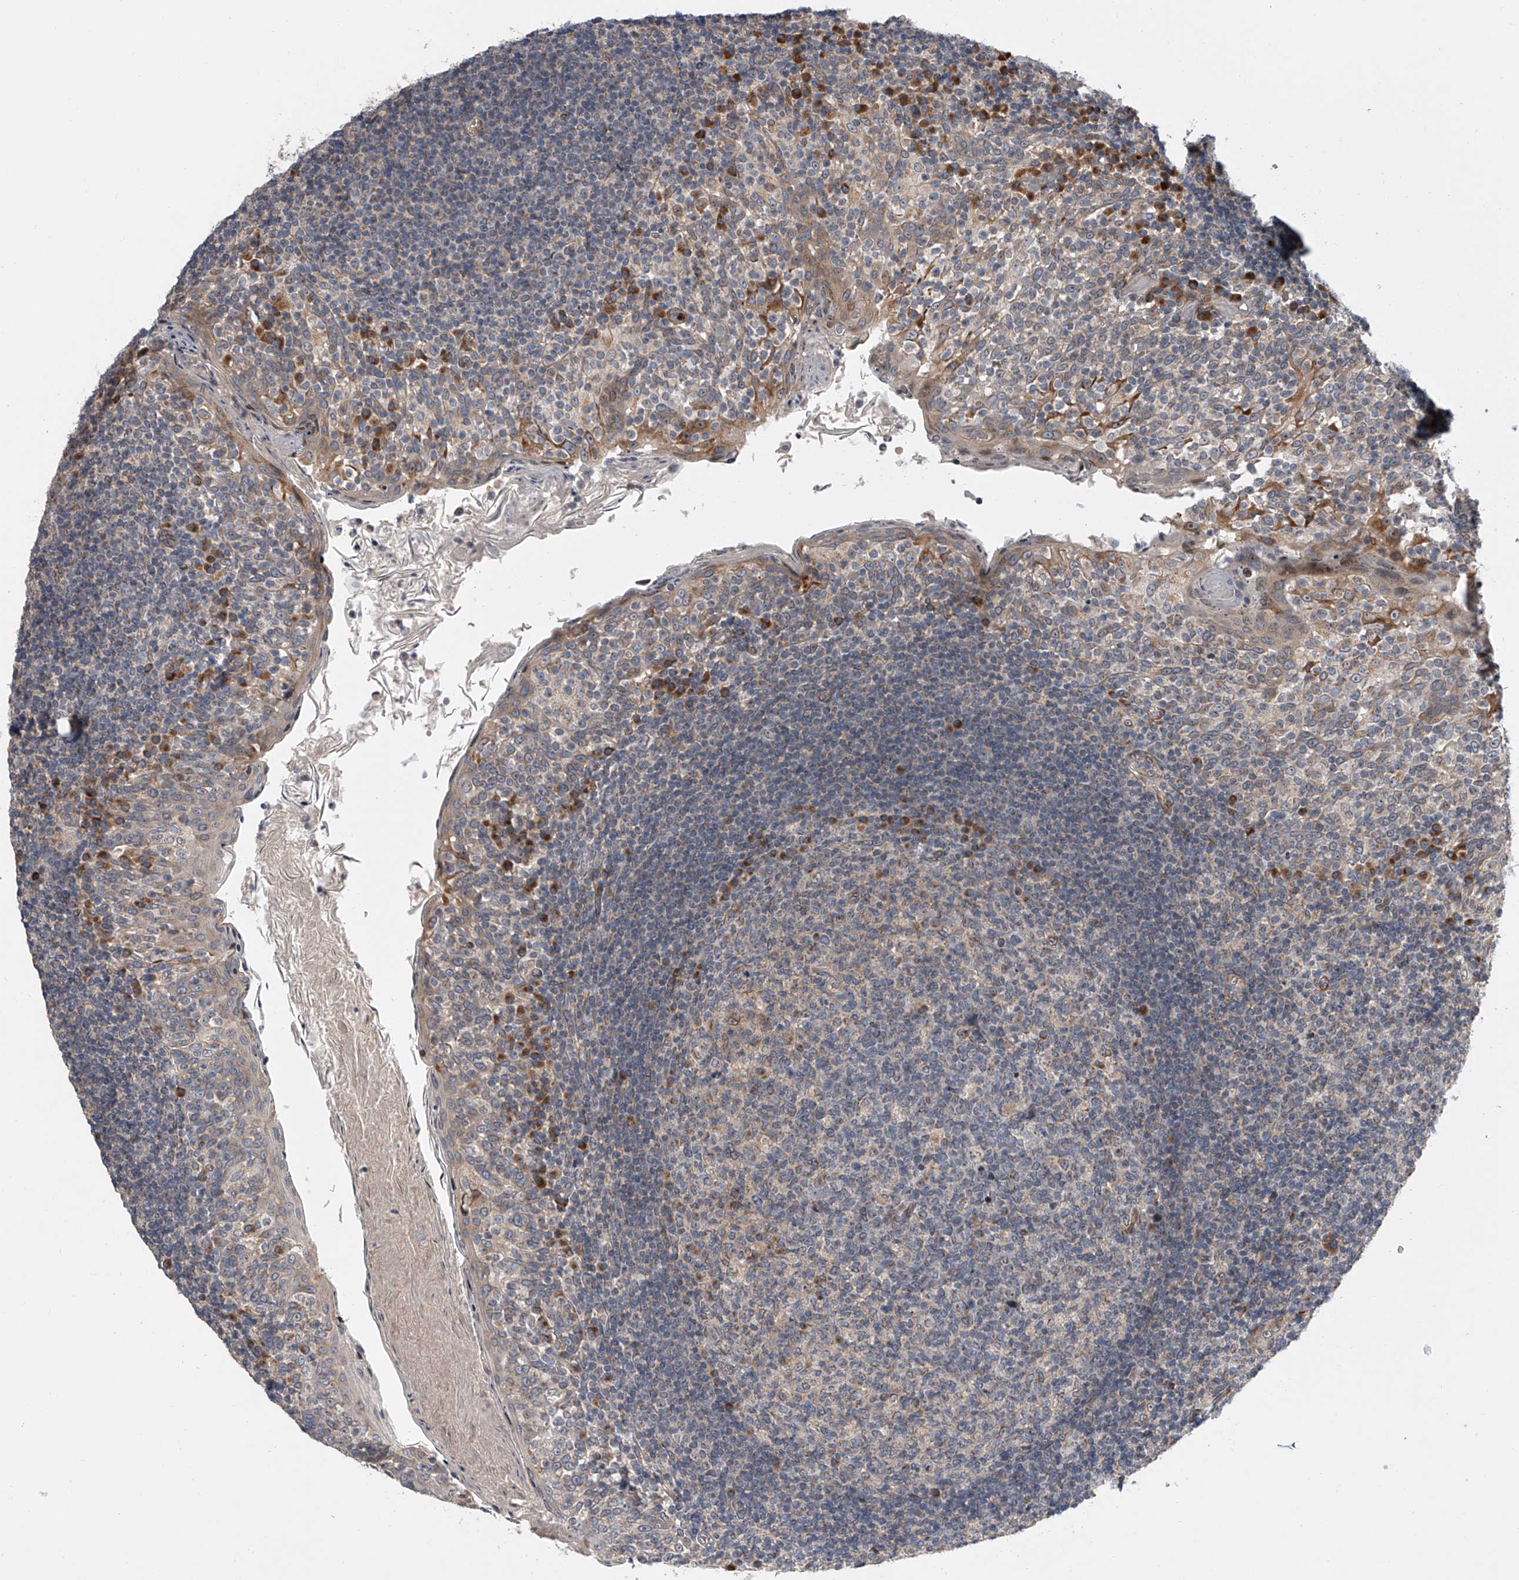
{"staining": {"intensity": "moderate", "quantity": "<25%", "location": "cytoplasmic/membranous"}, "tissue": "tonsil", "cell_type": "Germinal center cells", "image_type": "normal", "snomed": [{"axis": "morphology", "description": "Normal tissue, NOS"}, {"axis": "topography", "description": "Tonsil"}], "caption": "This is a histology image of immunohistochemistry staining of normal tonsil, which shows moderate expression in the cytoplasmic/membranous of germinal center cells.", "gene": "DLGAP2", "patient": {"sex": "female", "age": 19}}